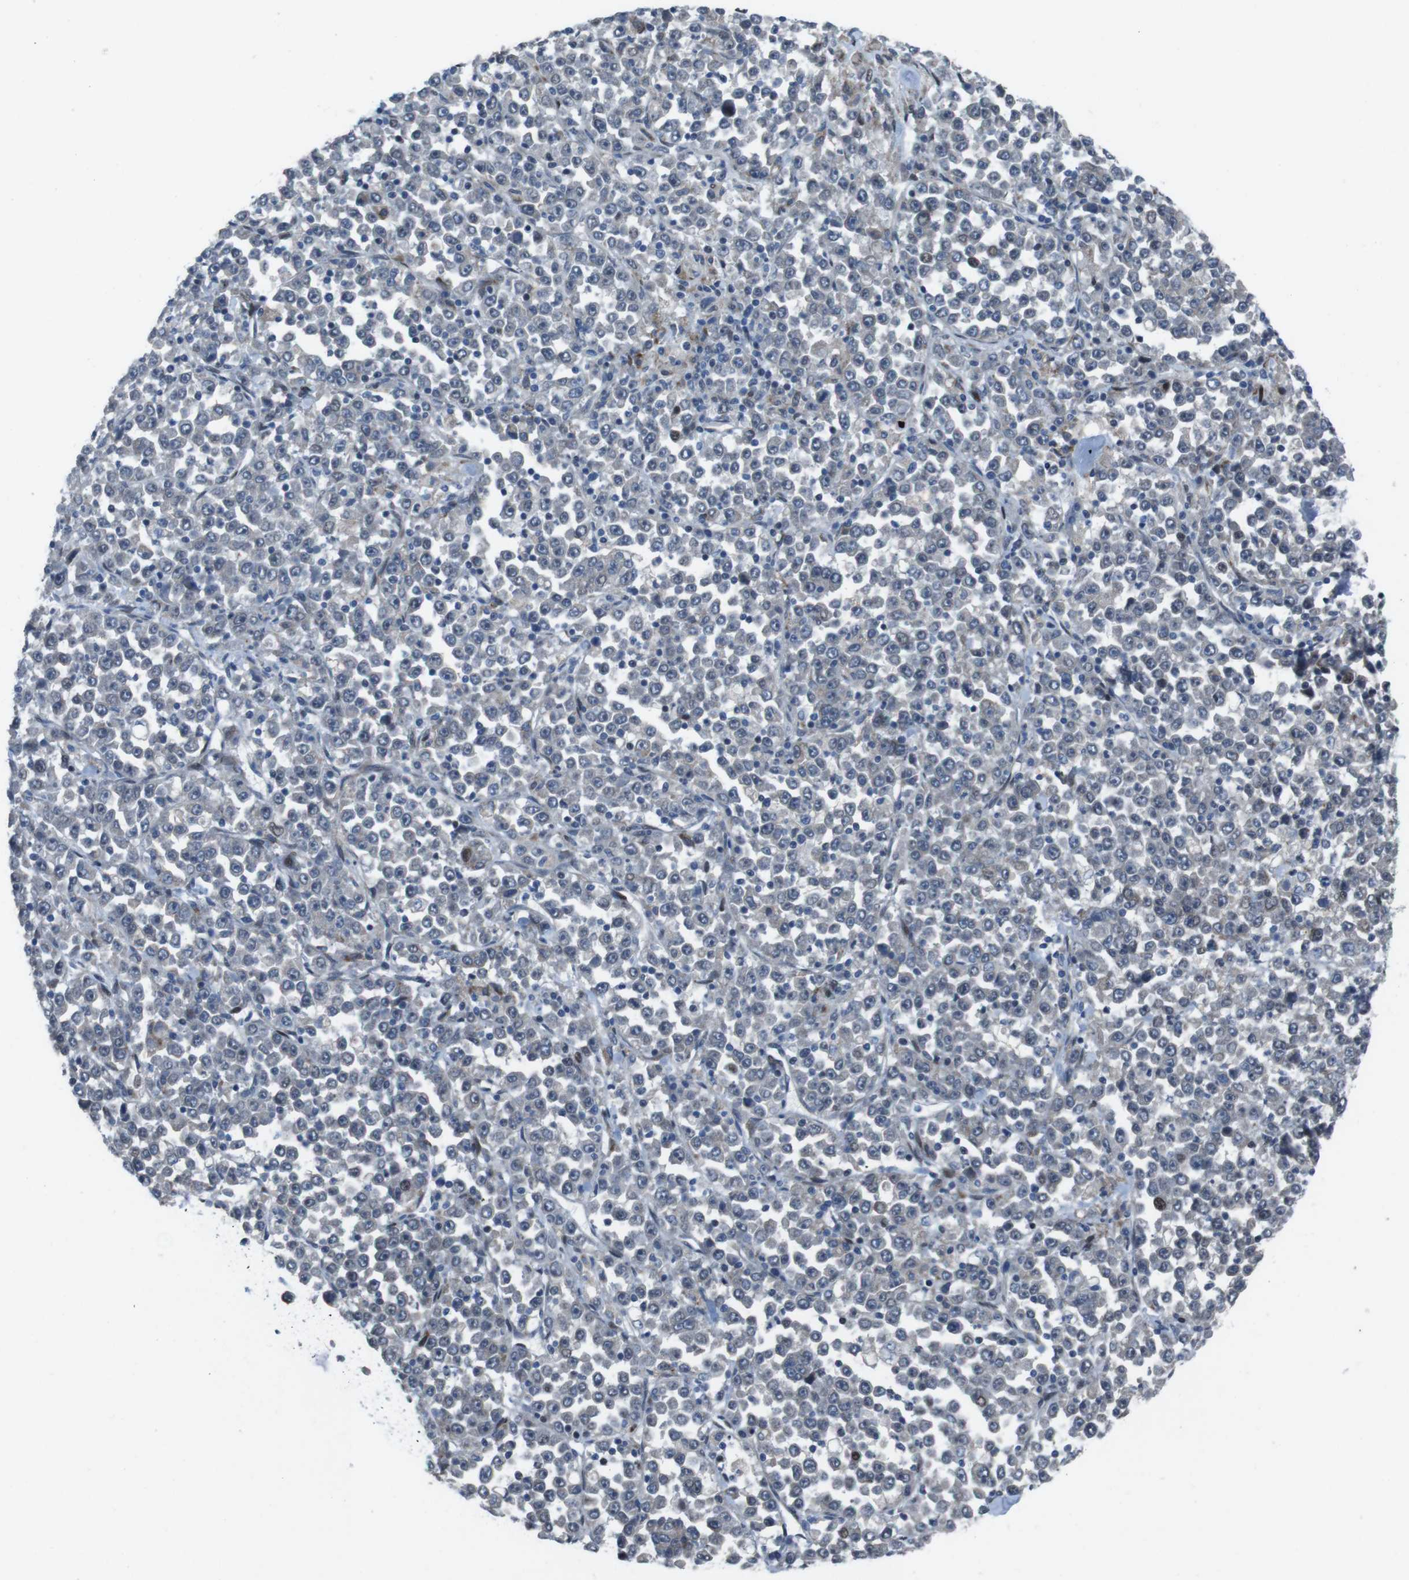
{"staining": {"intensity": "weak", "quantity": "<25%", "location": "nuclear"}, "tissue": "stomach cancer", "cell_type": "Tumor cells", "image_type": "cancer", "snomed": [{"axis": "morphology", "description": "Normal tissue, NOS"}, {"axis": "morphology", "description": "Adenocarcinoma, NOS"}, {"axis": "topography", "description": "Stomach, upper"}, {"axis": "topography", "description": "Stomach"}], "caption": "Tumor cells are negative for brown protein staining in adenocarcinoma (stomach).", "gene": "PBRM1", "patient": {"sex": "male", "age": 59}}